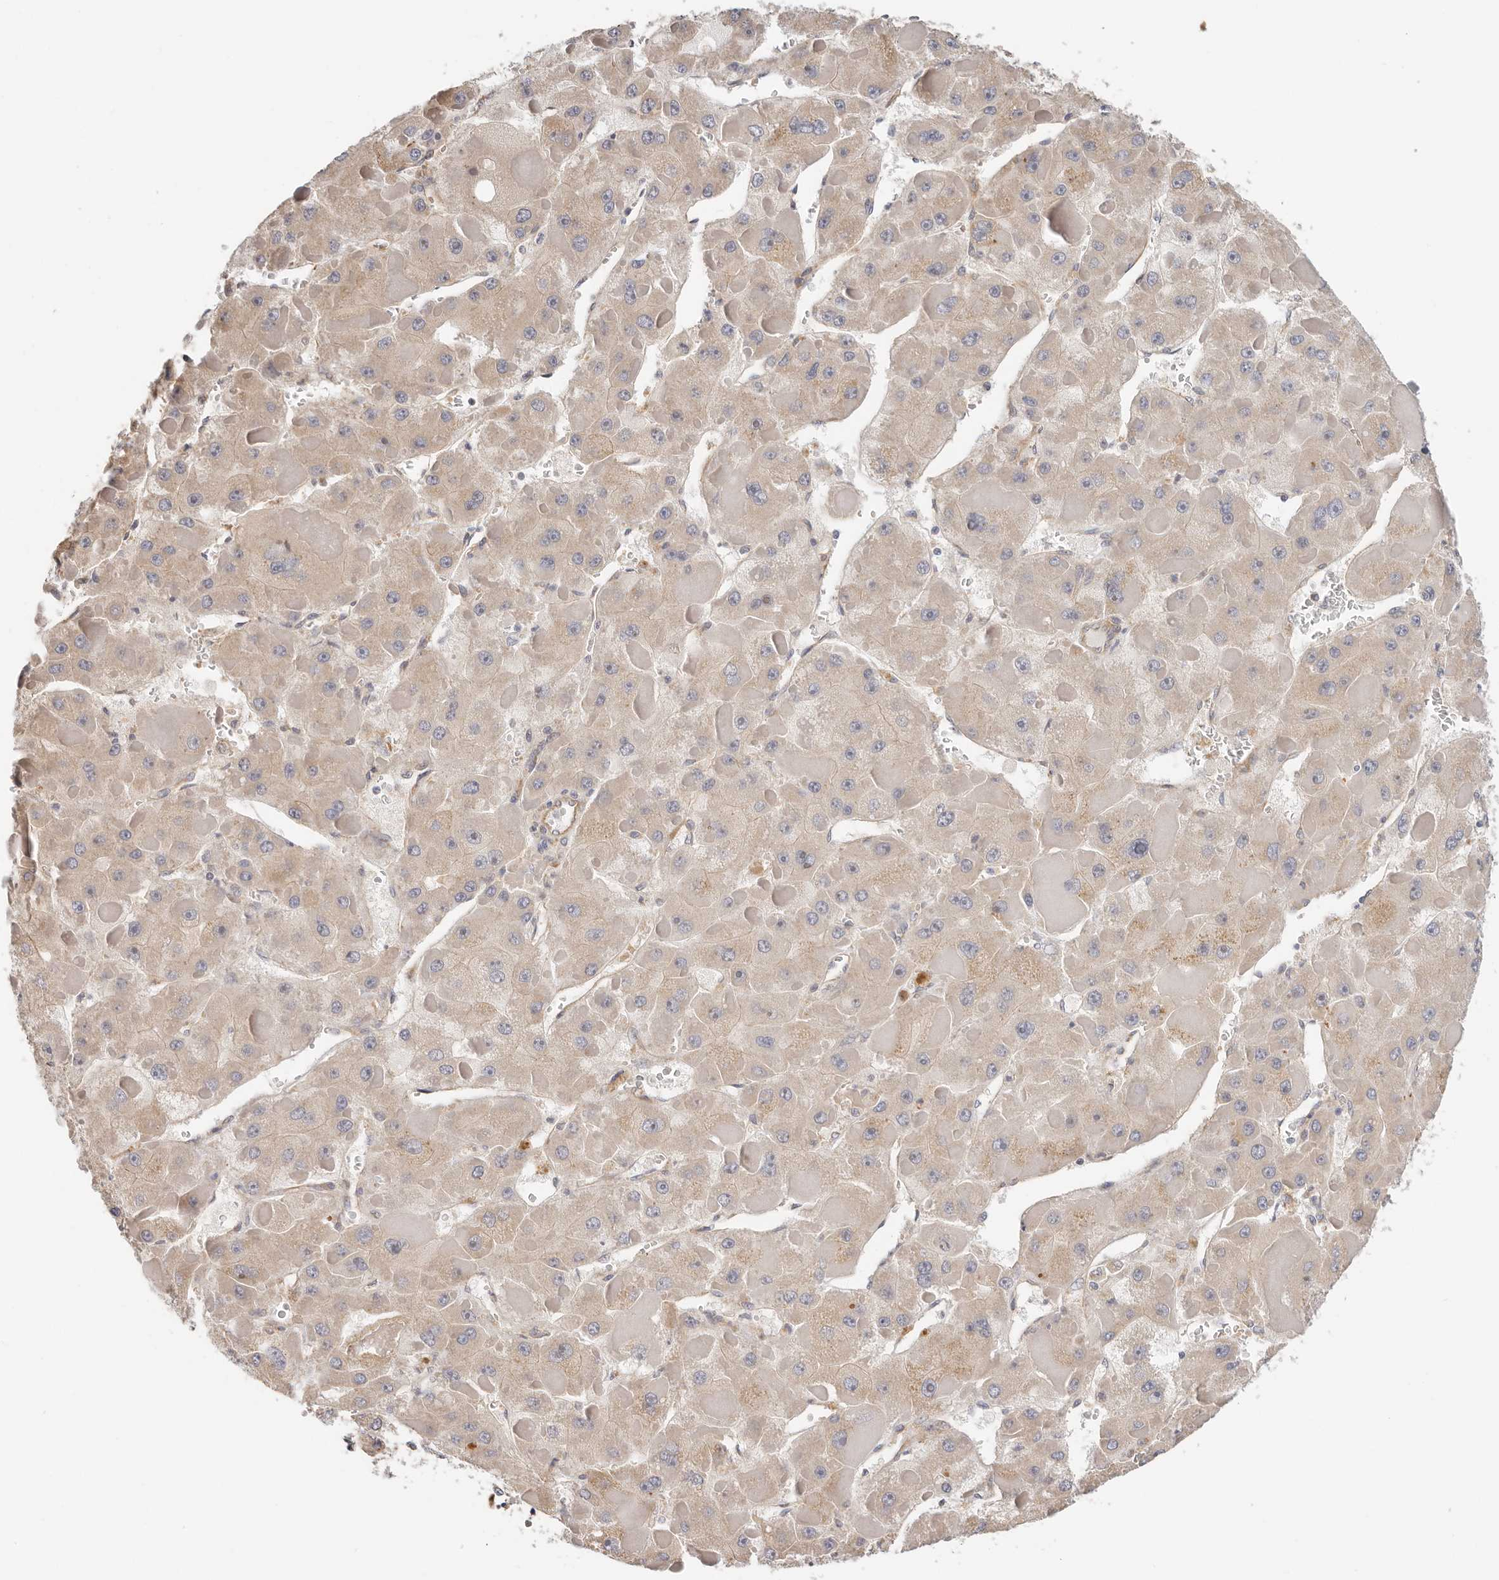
{"staining": {"intensity": "weak", "quantity": "25%-75%", "location": "cytoplasmic/membranous"}, "tissue": "liver cancer", "cell_type": "Tumor cells", "image_type": "cancer", "snomed": [{"axis": "morphology", "description": "Carcinoma, Hepatocellular, NOS"}, {"axis": "topography", "description": "Liver"}], "caption": "Weak cytoplasmic/membranous positivity for a protein is appreciated in about 25%-75% of tumor cells of liver hepatocellular carcinoma using immunohistochemistry.", "gene": "AFDN", "patient": {"sex": "female", "age": 73}}